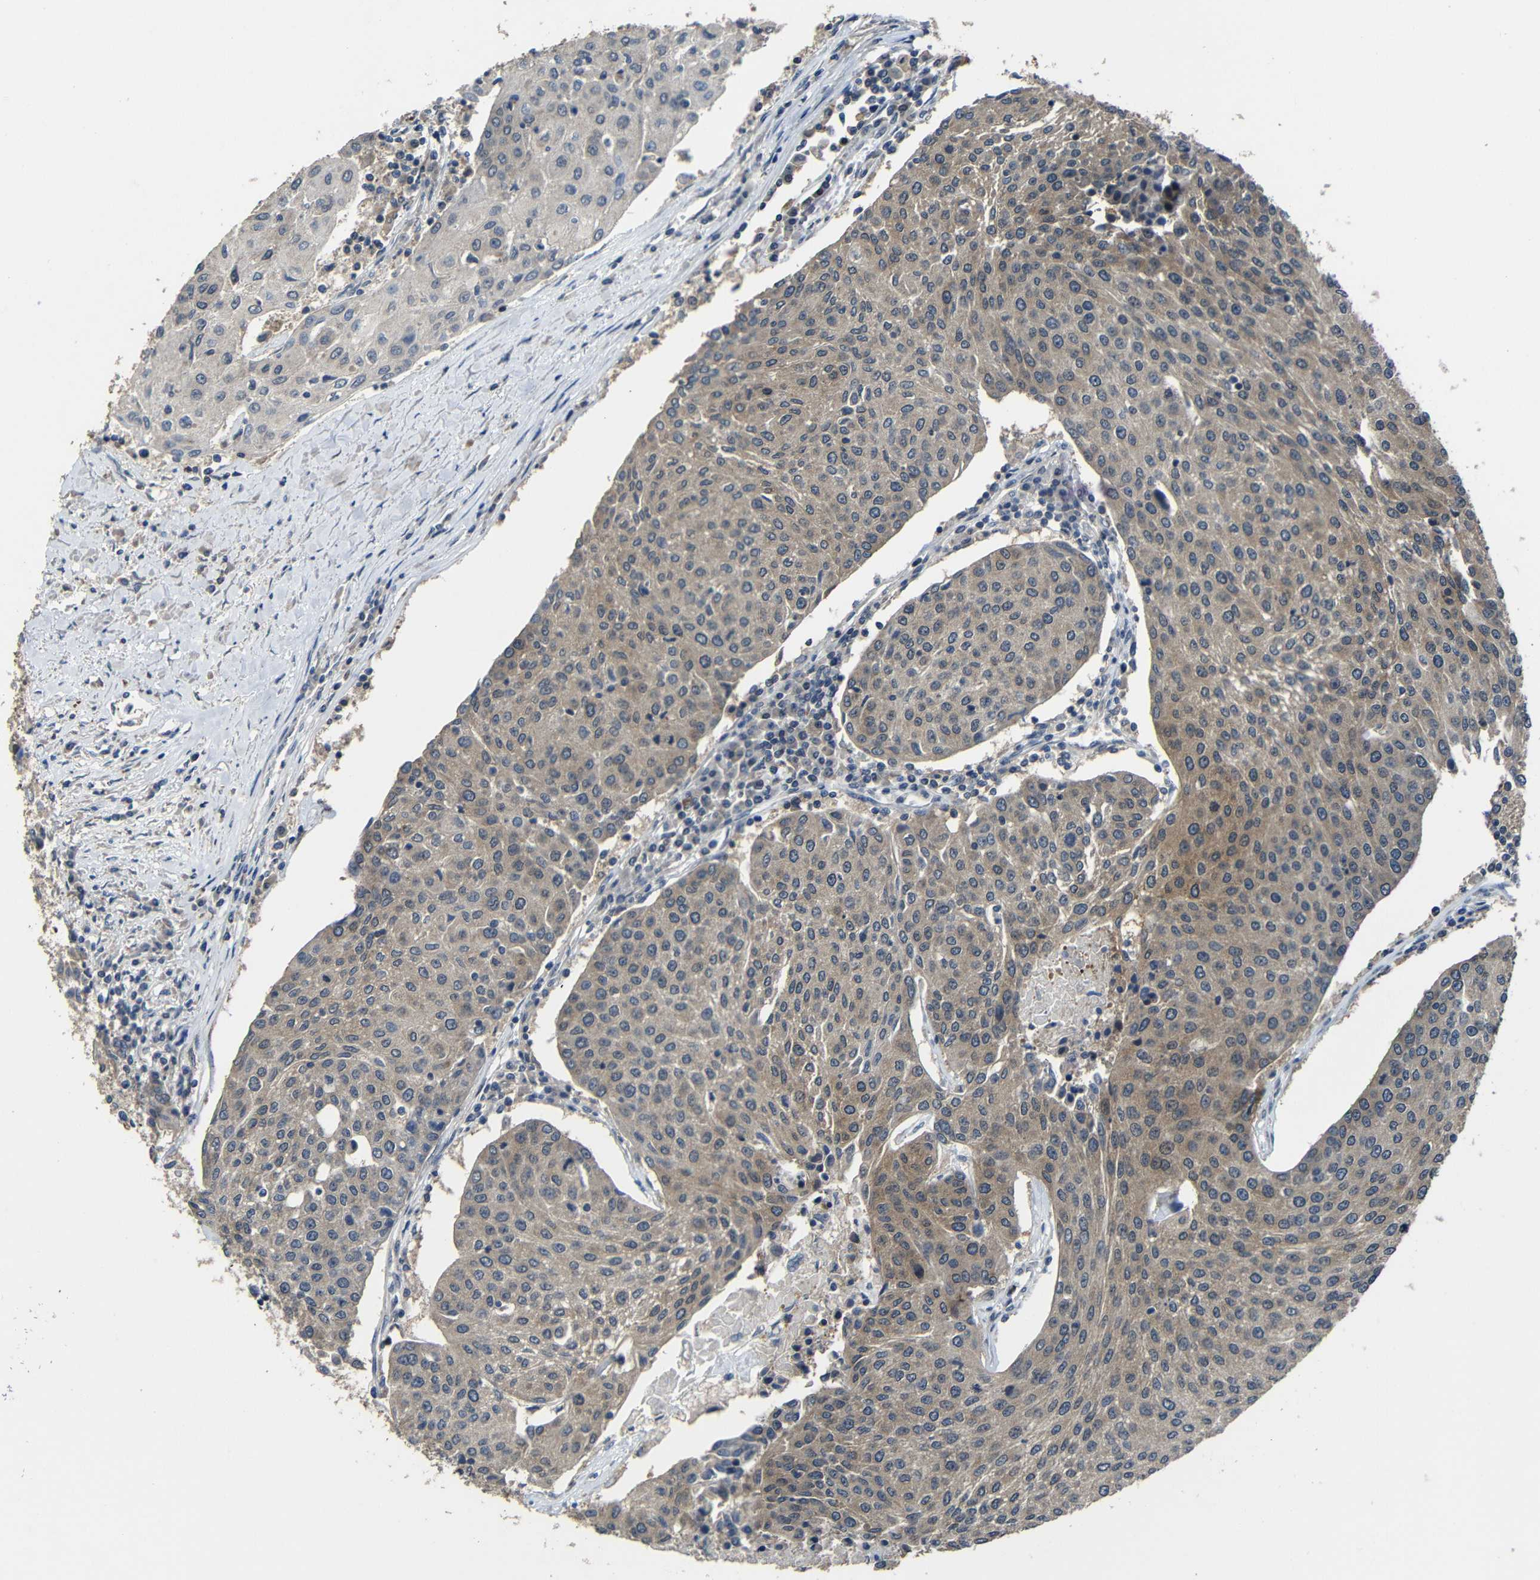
{"staining": {"intensity": "moderate", "quantity": "25%-75%", "location": "cytoplasmic/membranous"}, "tissue": "urothelial cancer", "cell_type": "Tumor cells", "image_type": "cancer", "snomed": [{"axis": "morphology", "description": "Urothelial carcinoma, High grade"}, {"axis": "topography", "description": "Urinary bladder"}], "caption": "Human urothelial cancer stained with a brown dye demonstrates moderate cytoplasmic/membranous positive staining in approximately 25%-75% of tumor cells.", "gene": "C6orf89", "patient": {"sex": "female", "age": 85}}